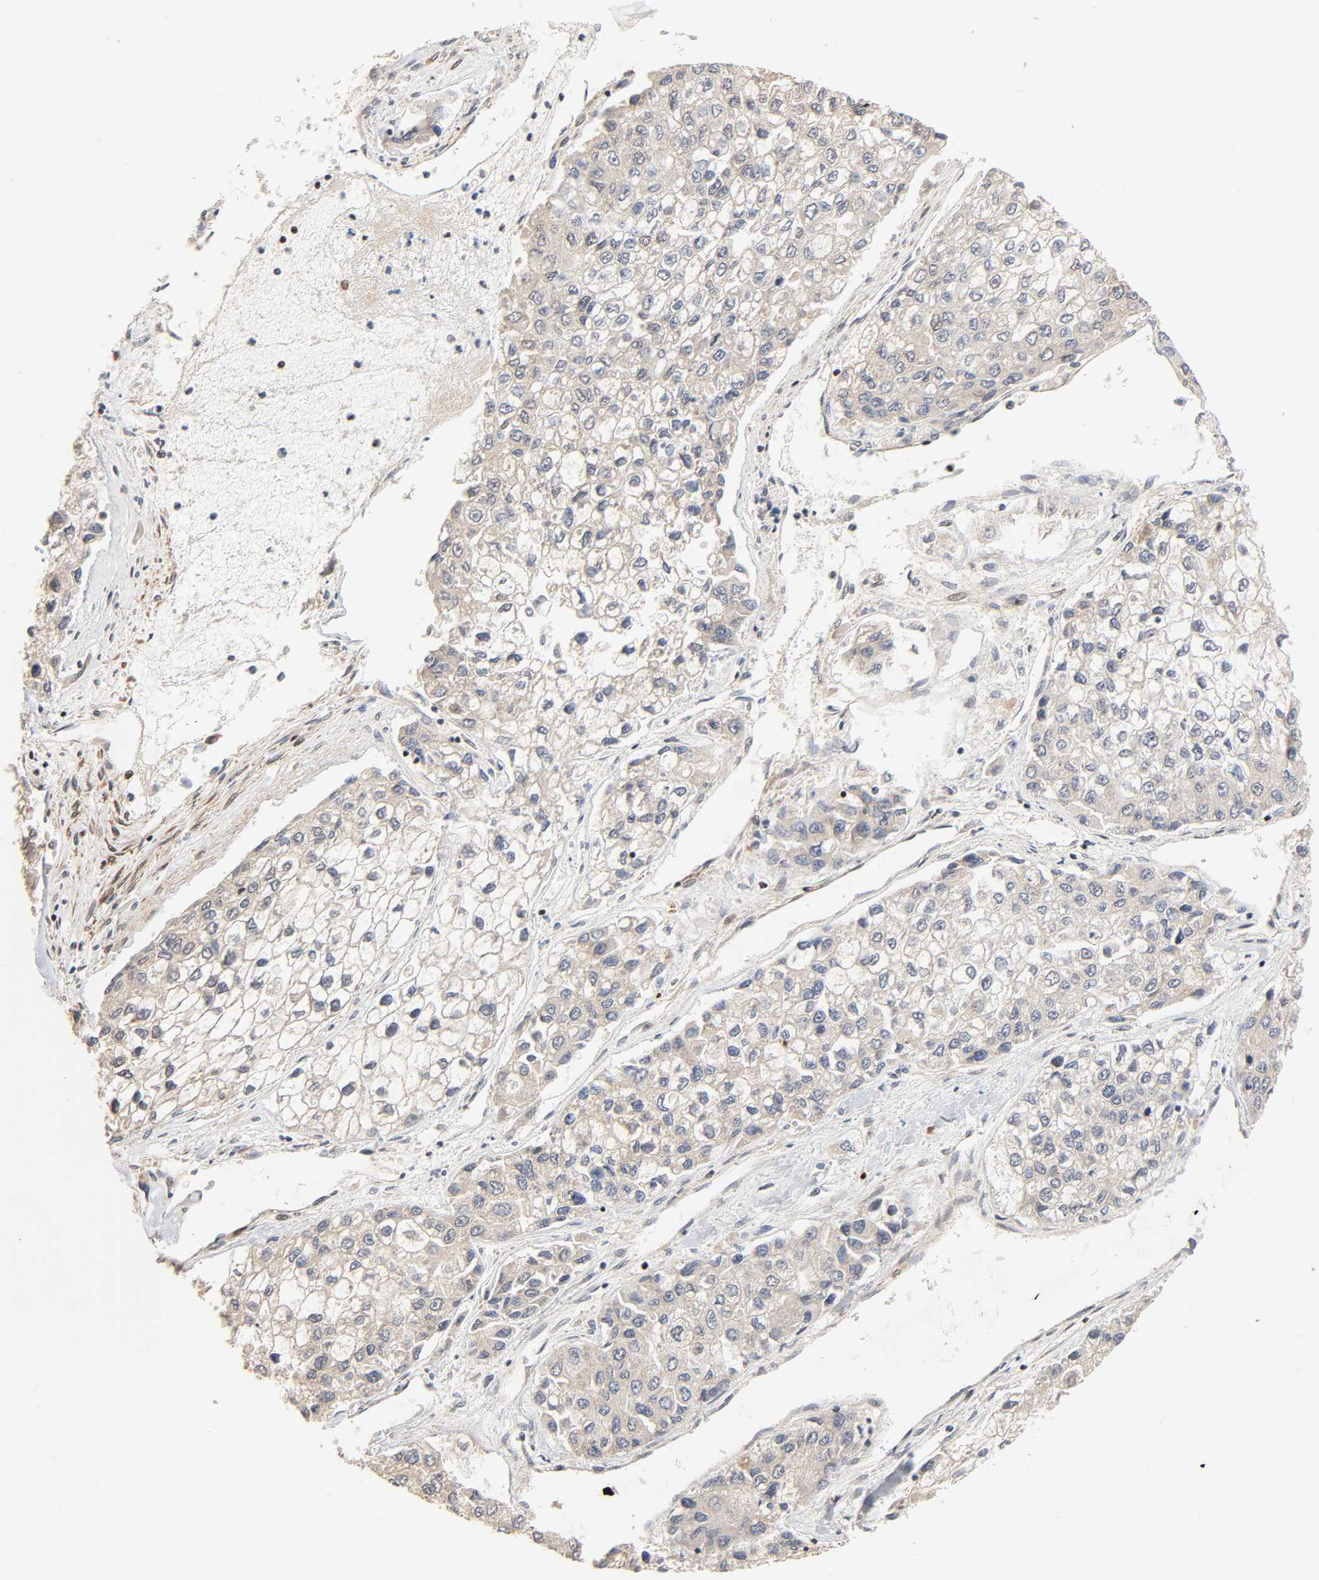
{"staining": {"intensity": "weak", "quantity": "25%-75%", "location": "cytoplasmic/membranous"}, "tissue": "liver cancer", "cell_type": "Tumor cells", "image_type": "cancer", "snomed": [{"axis": "morphology", "description": "Carcinoma, Hepatocellular, NOS"}, {"axis": "topography", "description": "Liver"}], "caption": "Protein analysis of liver hepatocellular carcinoma tissue demonstrates weak cytoplasmic/membranous staining in approximately 25%-75% of tumor cells.", "gene": "NEMF", "patient": {"sex": "female", "age": 66}}